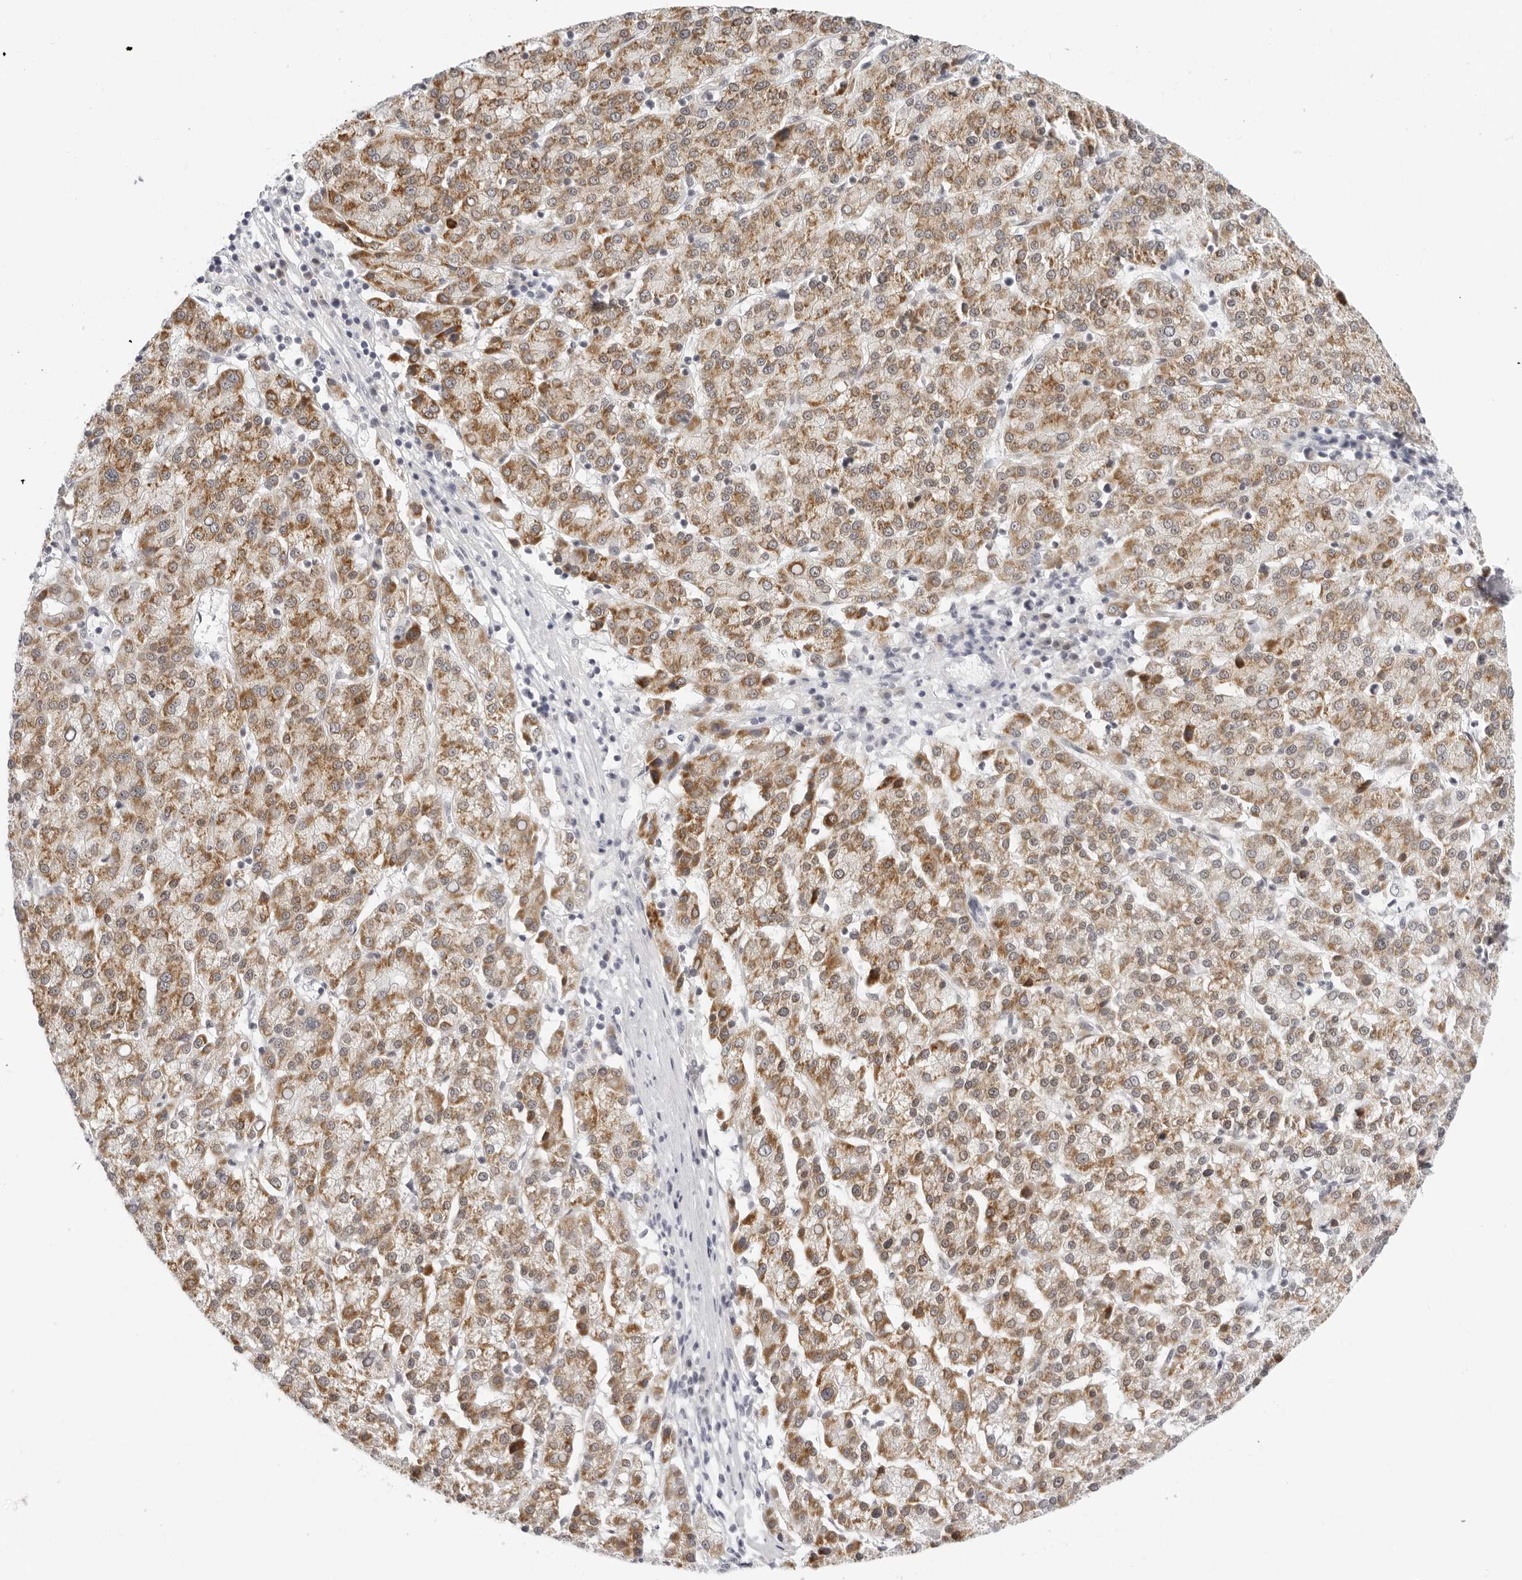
{"staining": {"intensity": "moderate", "quantity": ">75%", "location": "cytoplasmic/membranous"}, "tissue": "liver cancer", "cell_type": "Tumor cells", "image_type": "cancer", "snomed": [{"axis": "morphology", "description": "Carcinoma, Hepatocellular, NOS"}, {"axis": "topography", "description": "Liver"}], "caption": "IHC of liver cancer (hepatocellular carcinoma) displays medium levels of moderate cytoplasmic/membranous staining in about >75% of tumor cells. (DAB (3,3'-diaminobenzidine) IHC with brightfield microscopy, high magnification).", "gene": "EDN2", "patient": {"sex": "female", "age": 58}}